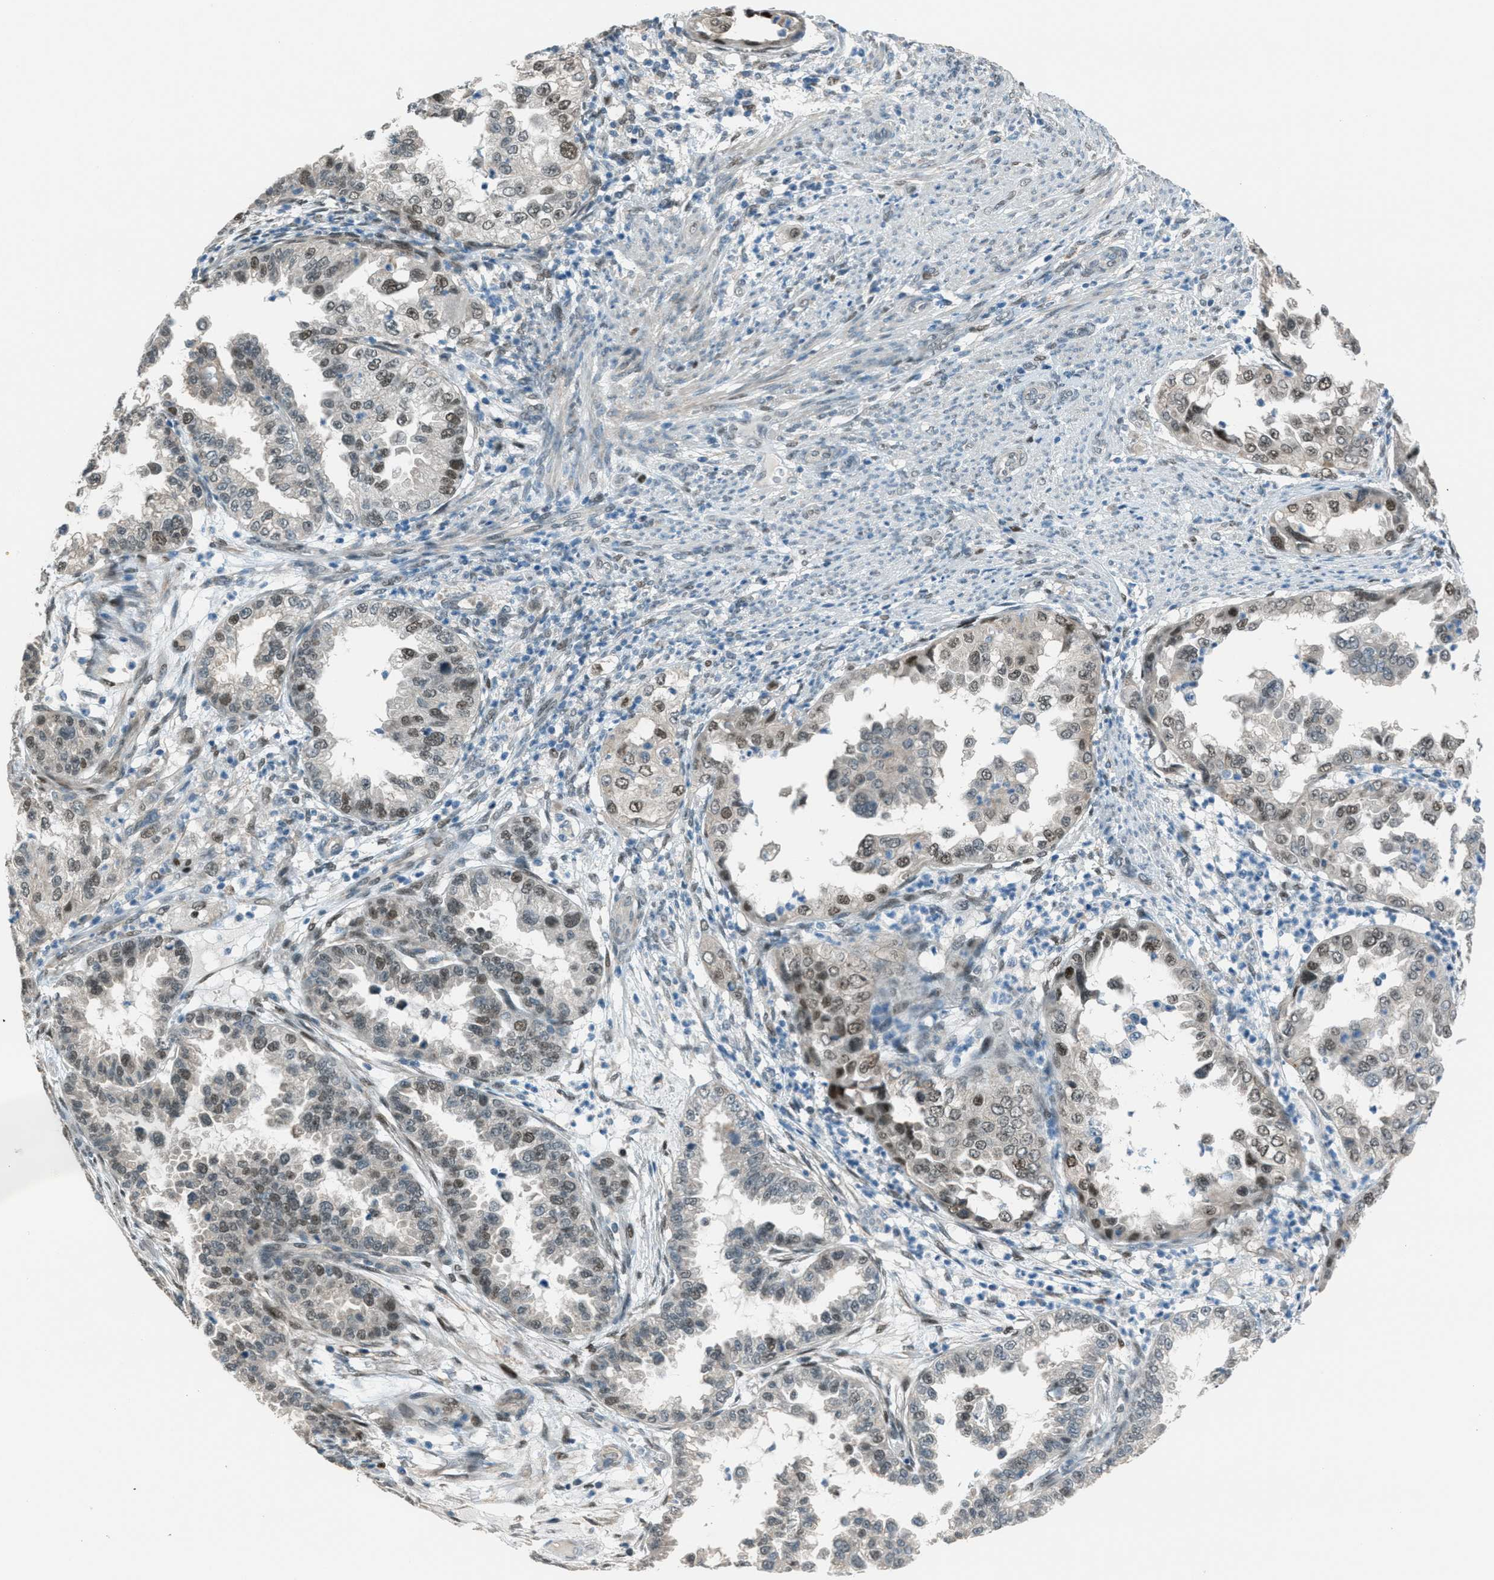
{"staining": {"intensity": "moderate", "quantity": ">75%", "location": "nuclear"}, "tissue": "endometrial cancer", "cell_type": "Tumor cells", "image_type": "cancer", "snomed": [{"axis": "morphology", "description": "Adenocarcinoma, NOS"}, {"axis": "topography", "description": "Endometrium"}], "caption": "Moderate nuclear protein positivity is seen in about >75% of tumor cells in adenocarcinoma (endometrial).", "gene": "TCF3", "patient": {"sex": "female", "age": 85}}